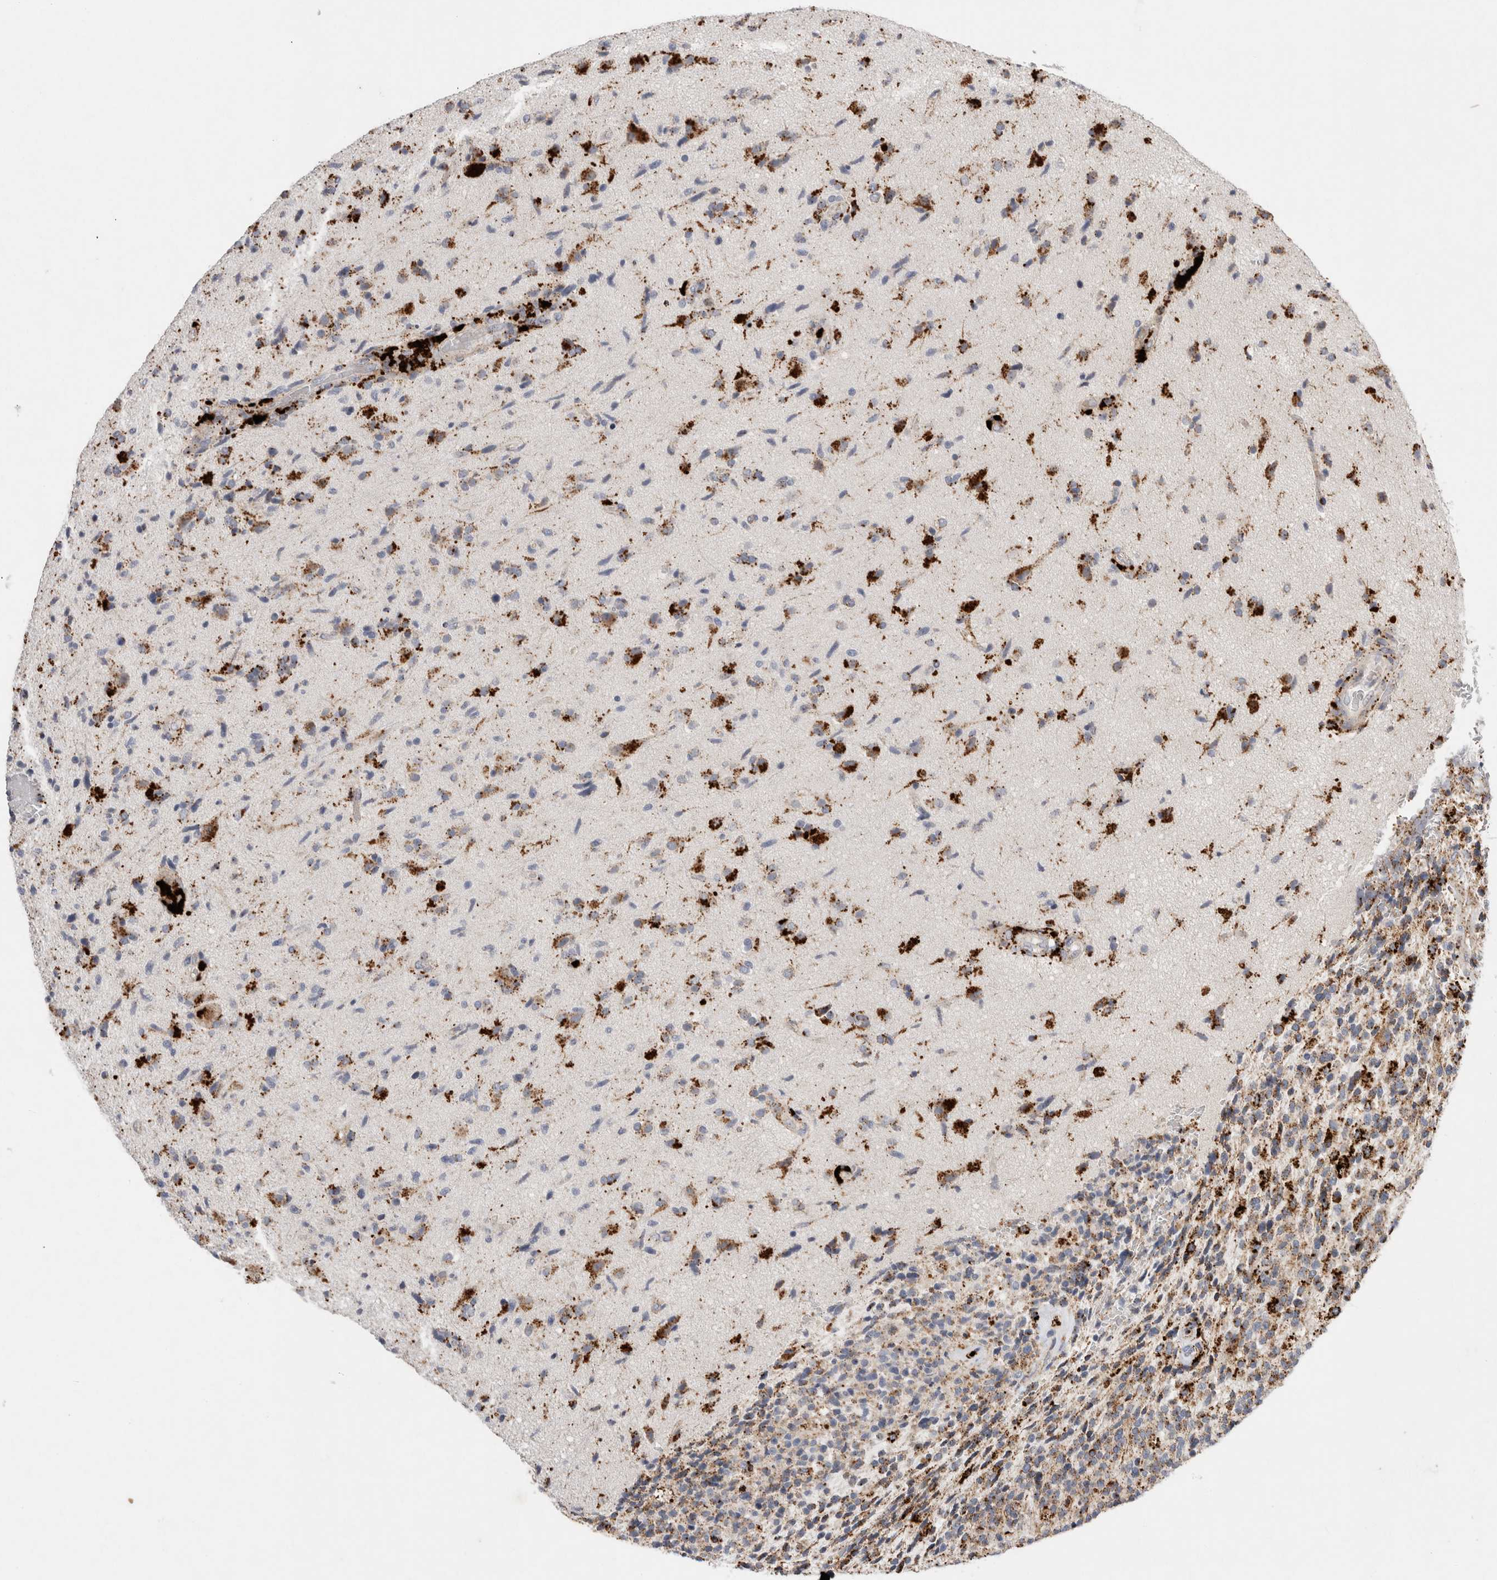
{"staining": {"intensity": "moderate", "quantity": "25%-75%", "location": "cytoplasmic/membranous"}, "tissue": "glioma", "cell_type": "Tumor cells", "image_type": "cancer", "snomed": [{"axis": "morphology", "description": "Glioma, malignant, High grade"}, {"axis": "topography", "description": "Brain"}], "caption": "Glioma stained with a brown dye shows moderate cytoplasmic/membranous positive positivity in approximately 25%-75% of tumor cells.", "gene": "CTSA", "patient": {"sex": "male", "age": 72}}